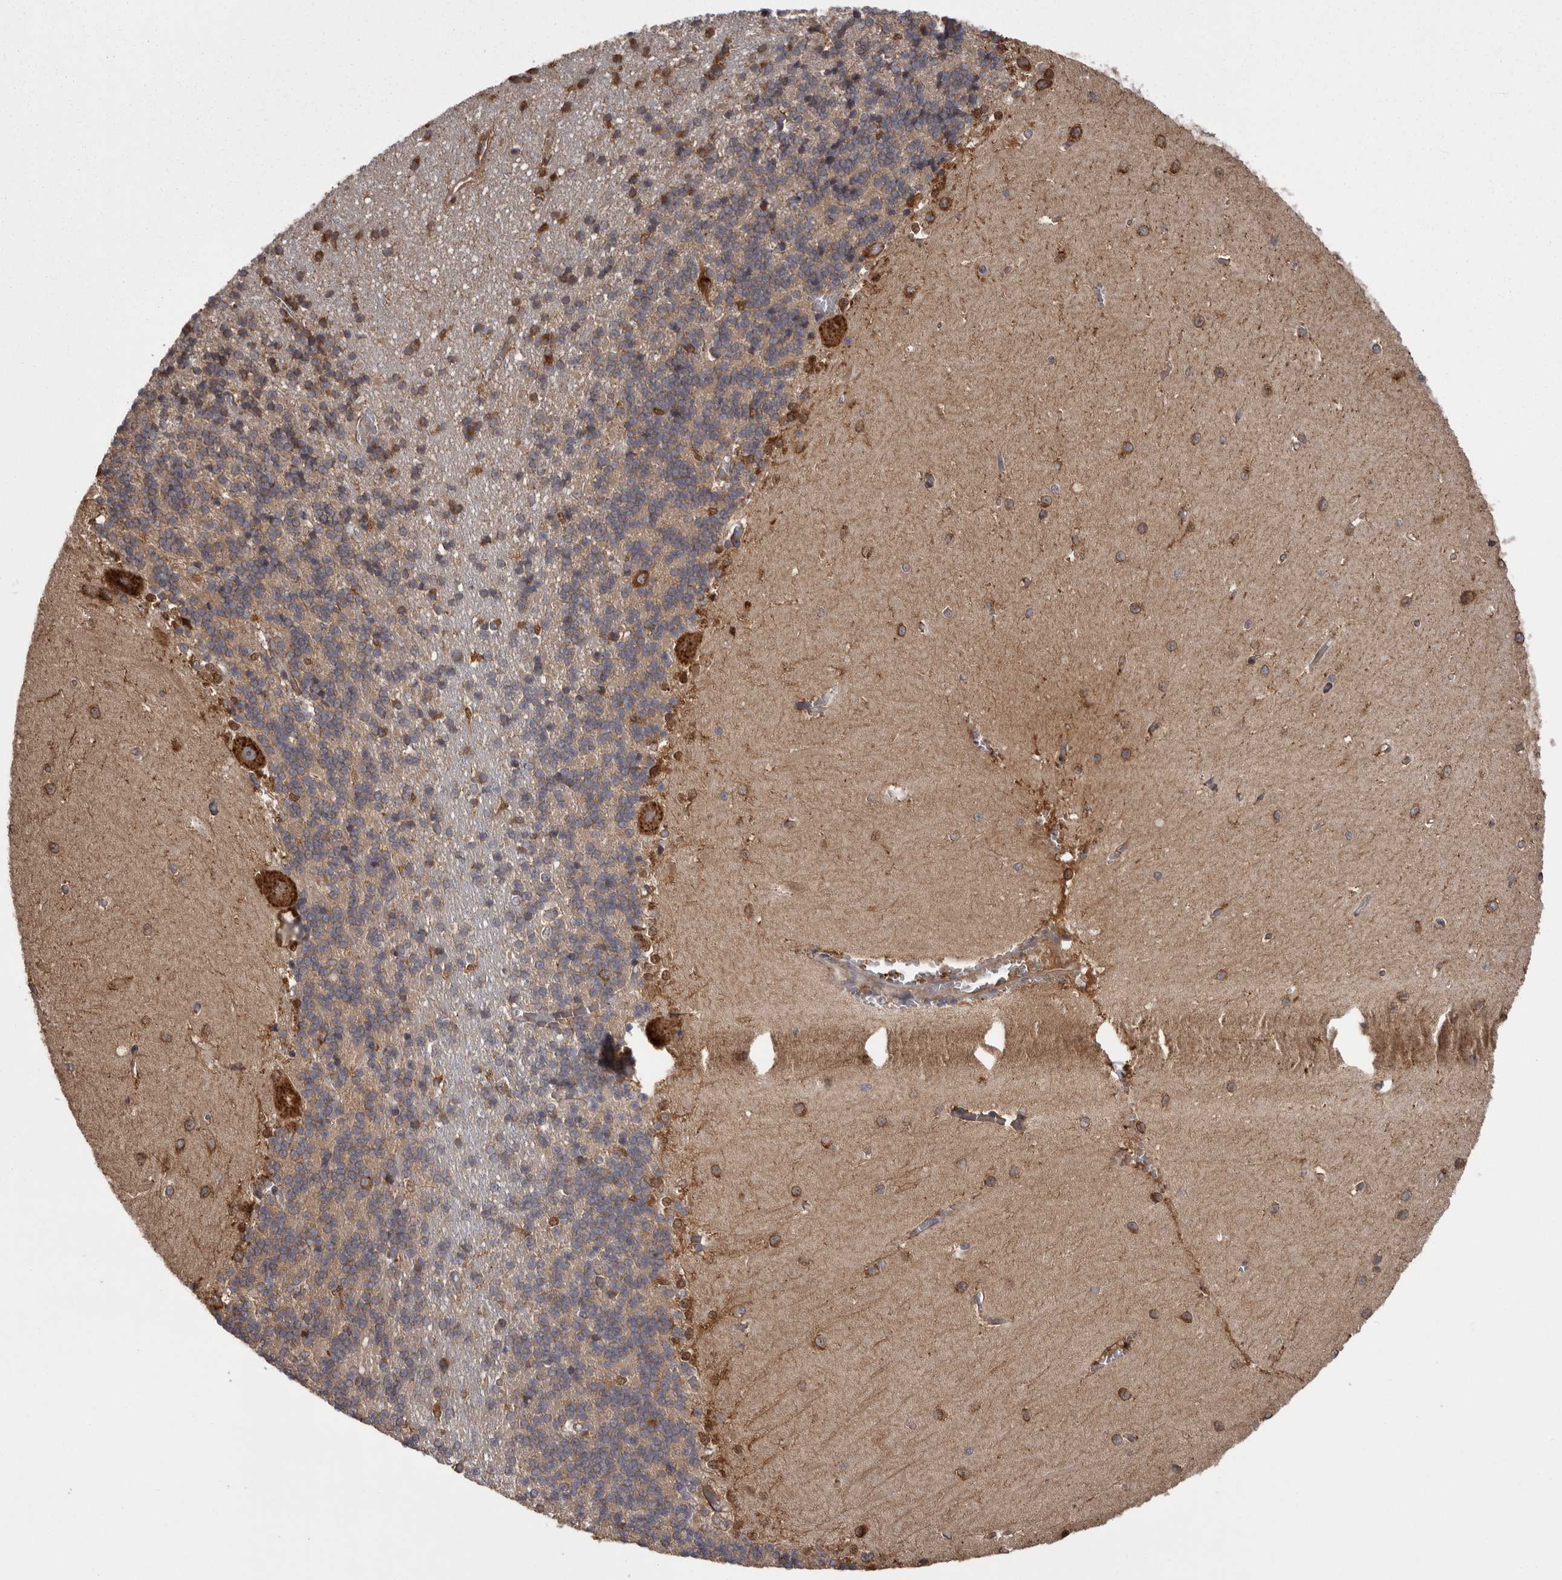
{"staining": {"intensity": "weak", "quantity": "25%-75%", "location": "cytoplasmic/membranous"}, "tissue": "cerebellum", "cell_type": "Cells in granular layer", "image_type": "normal", "snomed": [{"axis": "morphology", "description": "Normal tissue, NOS"}, {"axis": "topography", "description": "Cerebellum"}], "caption": "An IHC image of unremarkable tissue is shown. Protein staining in brown labels weak cytoplasmic/membranous positivity in cerebellum within cells in granular layer. The staining is performed using DAB brown chromogen to label protein expression. The nuclei are counter-stained blue using hematoxylin.", "gene": "DARS1", "patient": {"sex": "male", "age": 37}}